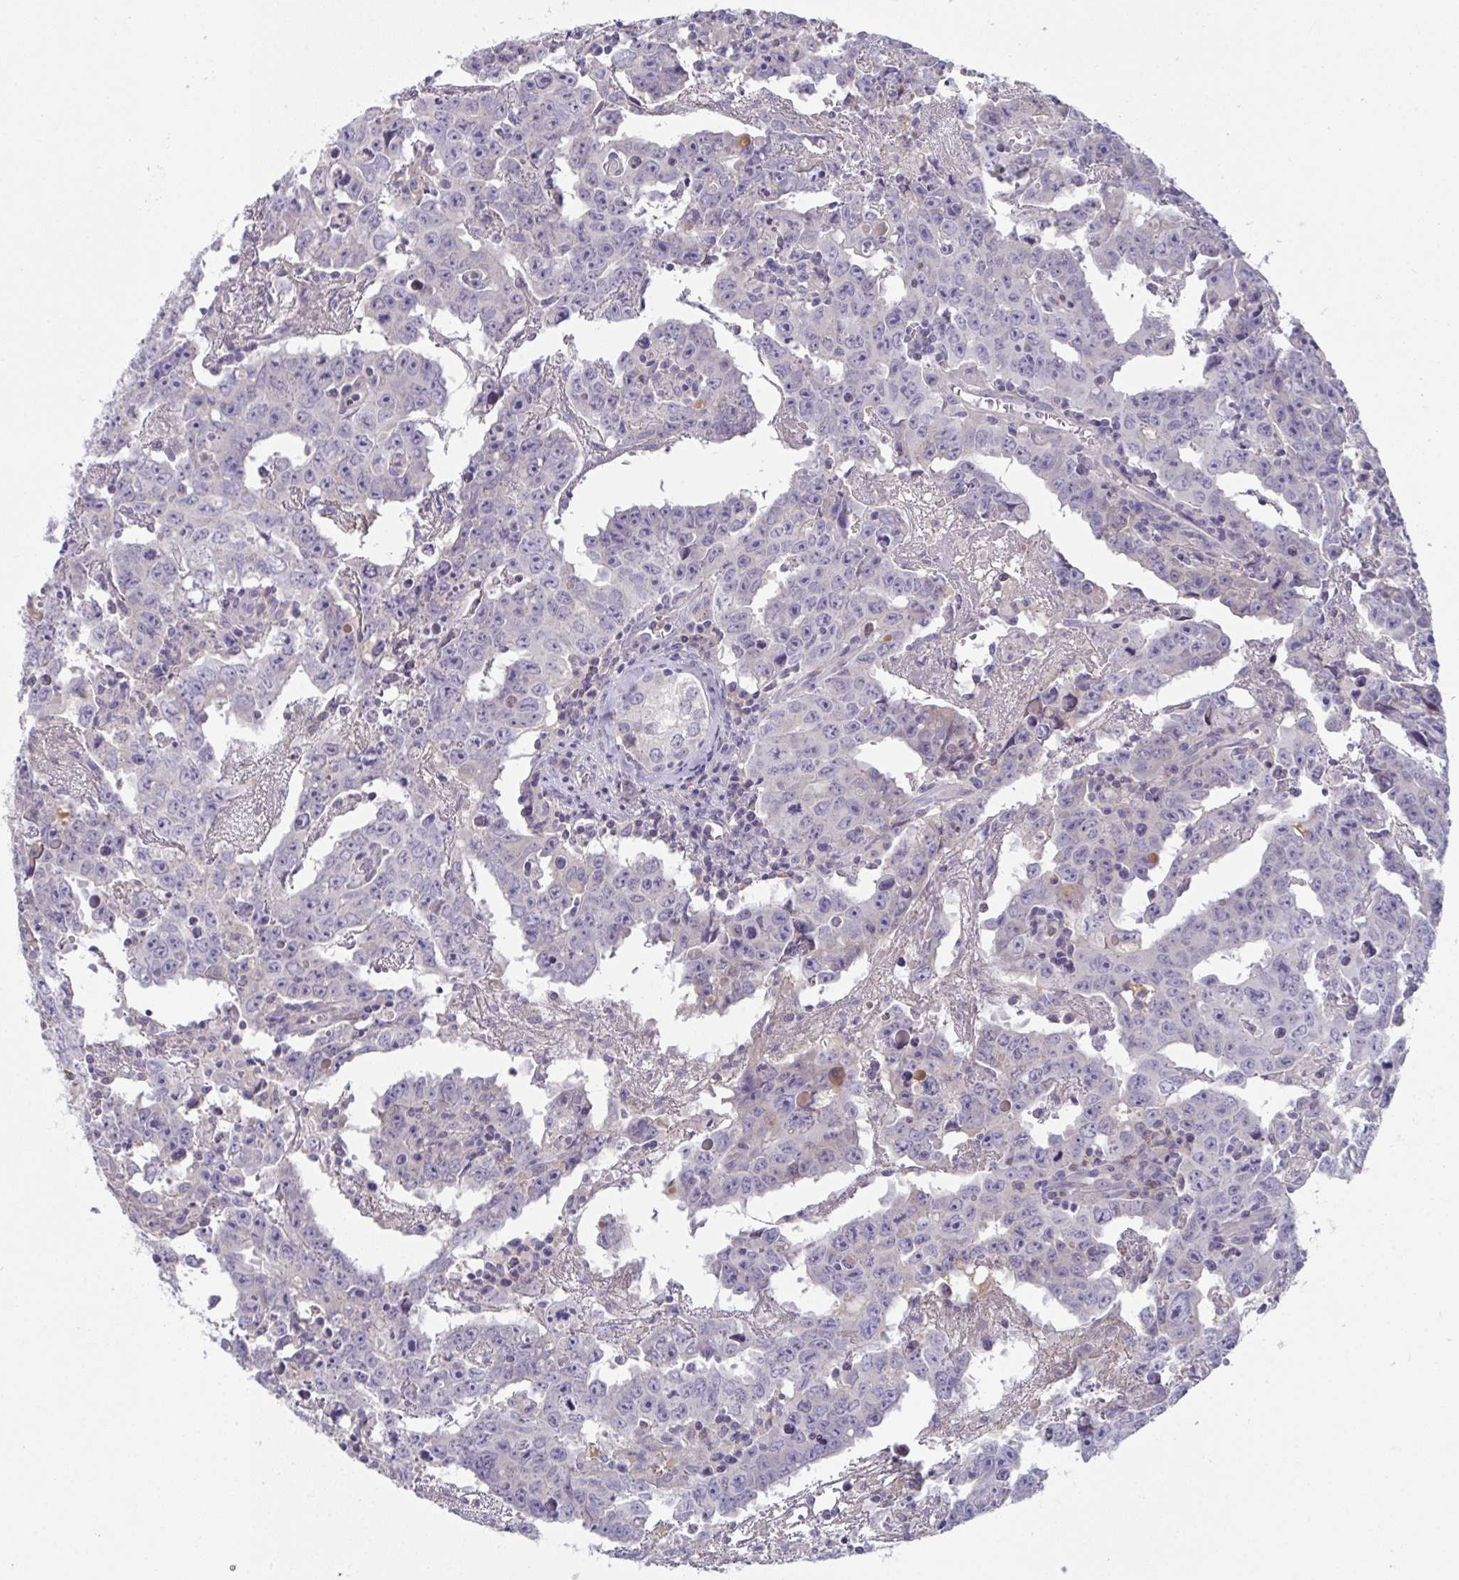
{"staining": {"intensity": "negative", "quantity": "none", "location": "none"}, "tissue": "testis cancer", "cell_type": "Tumor cells", "image_type": "cancer", "snomed": [{"axis": "morphology", "description": "Carcinoma, Embryonal, NOS"}, {"axis": "topography", "description": "Testis"}], "caption": "This is an immunohistochemistry histopathology image of human testis cancer. There is no positivity in tumor cells.", "gene": "HGFAC", "patient": {"sex": "male", "age": 22}}